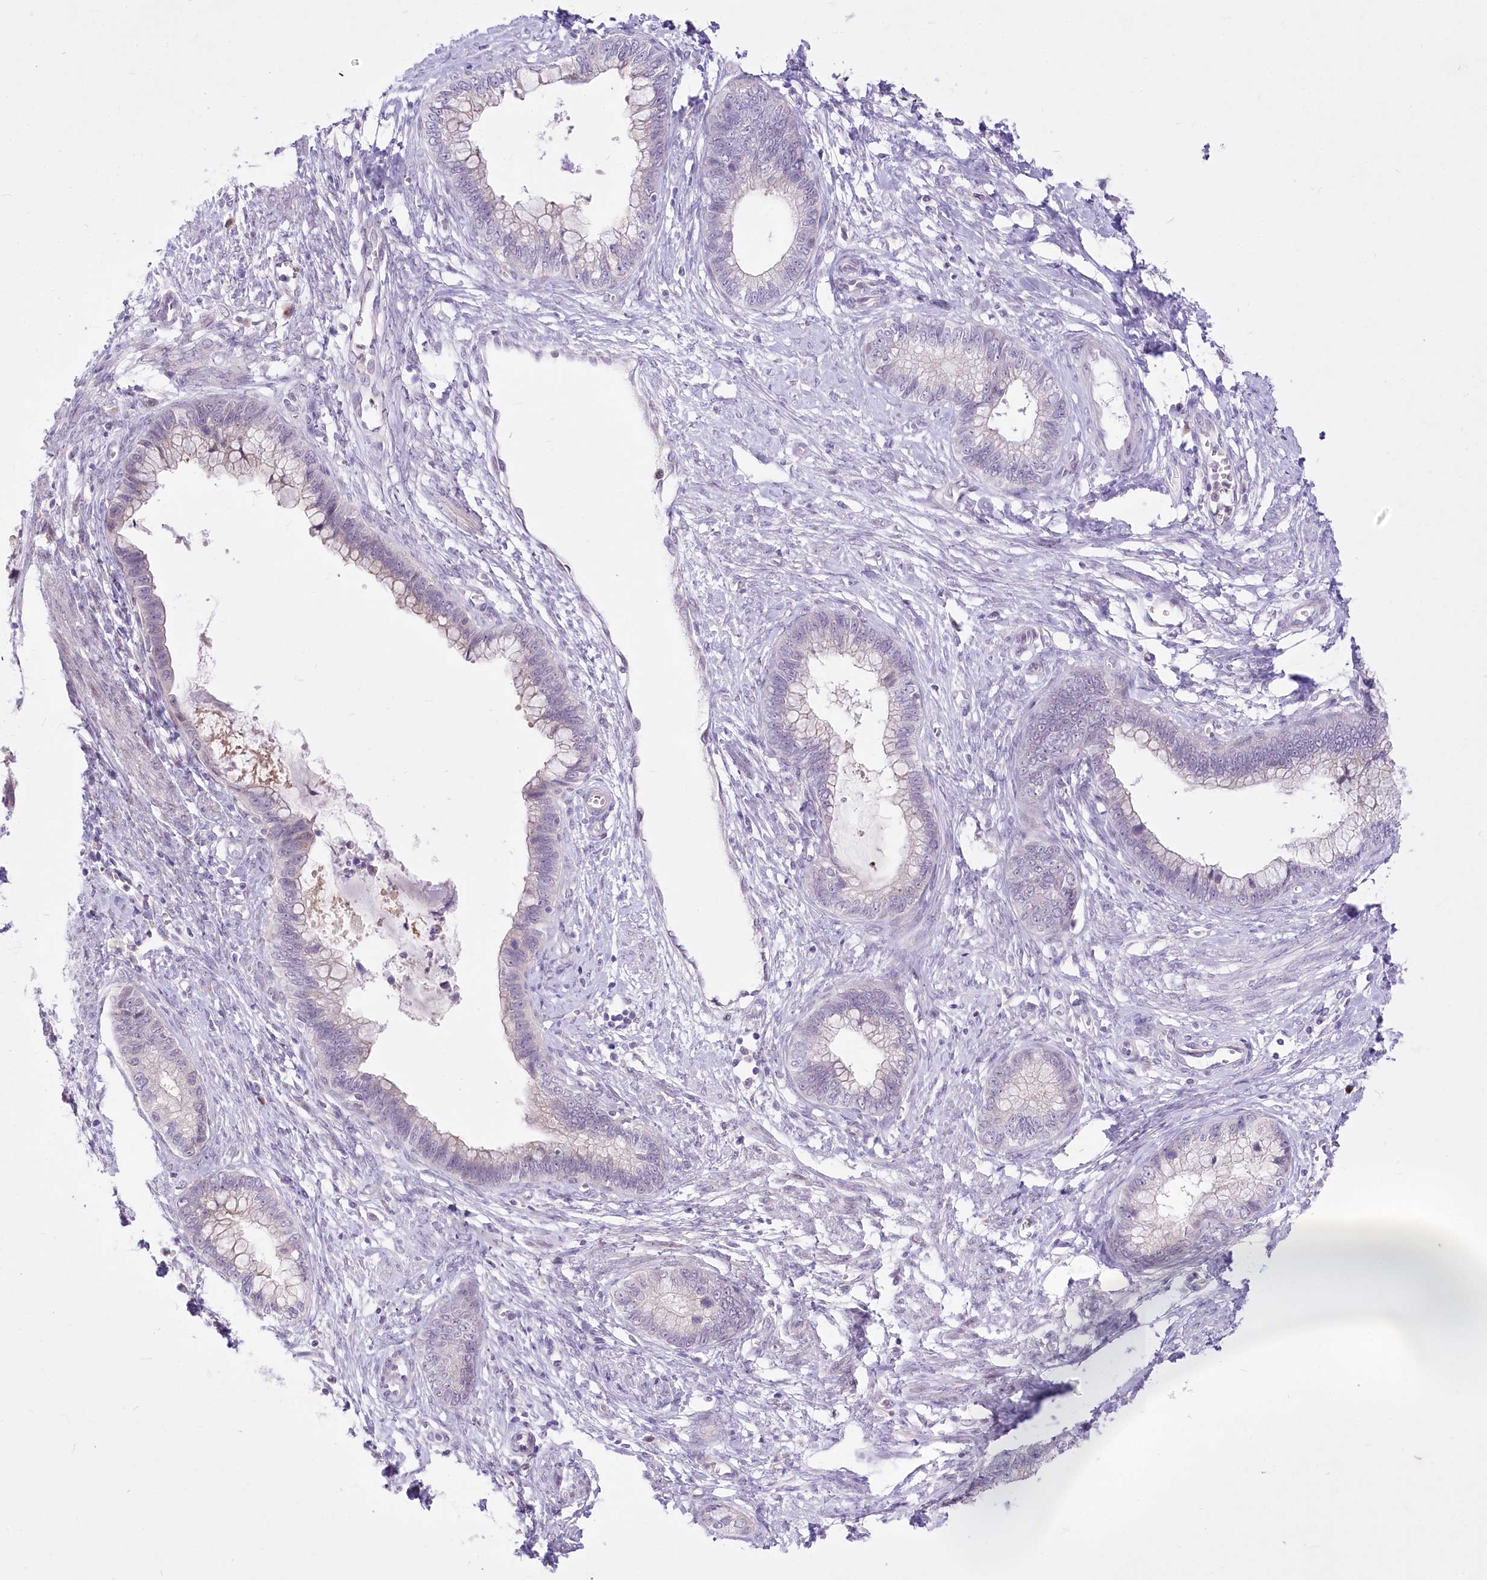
{"staining": {"intensity": "negative", "quantity": "none", "location": "none"}, "tissue": "cervical cancer", "cell_type": "Tumor cells", "image_type": "cancer", "snomed": [{"axis": "morphology", "description": "Adenocarcinoma, NOS"}, {"axis": "topography", "description": "Cervix"}], "caption": "This is an immunohistochemistry micrograph of human cervical adenocarcinoma. There is no staining in tumor cells.", "gene": "BEND7", "patient": {"sex": "female", "age": 44}}